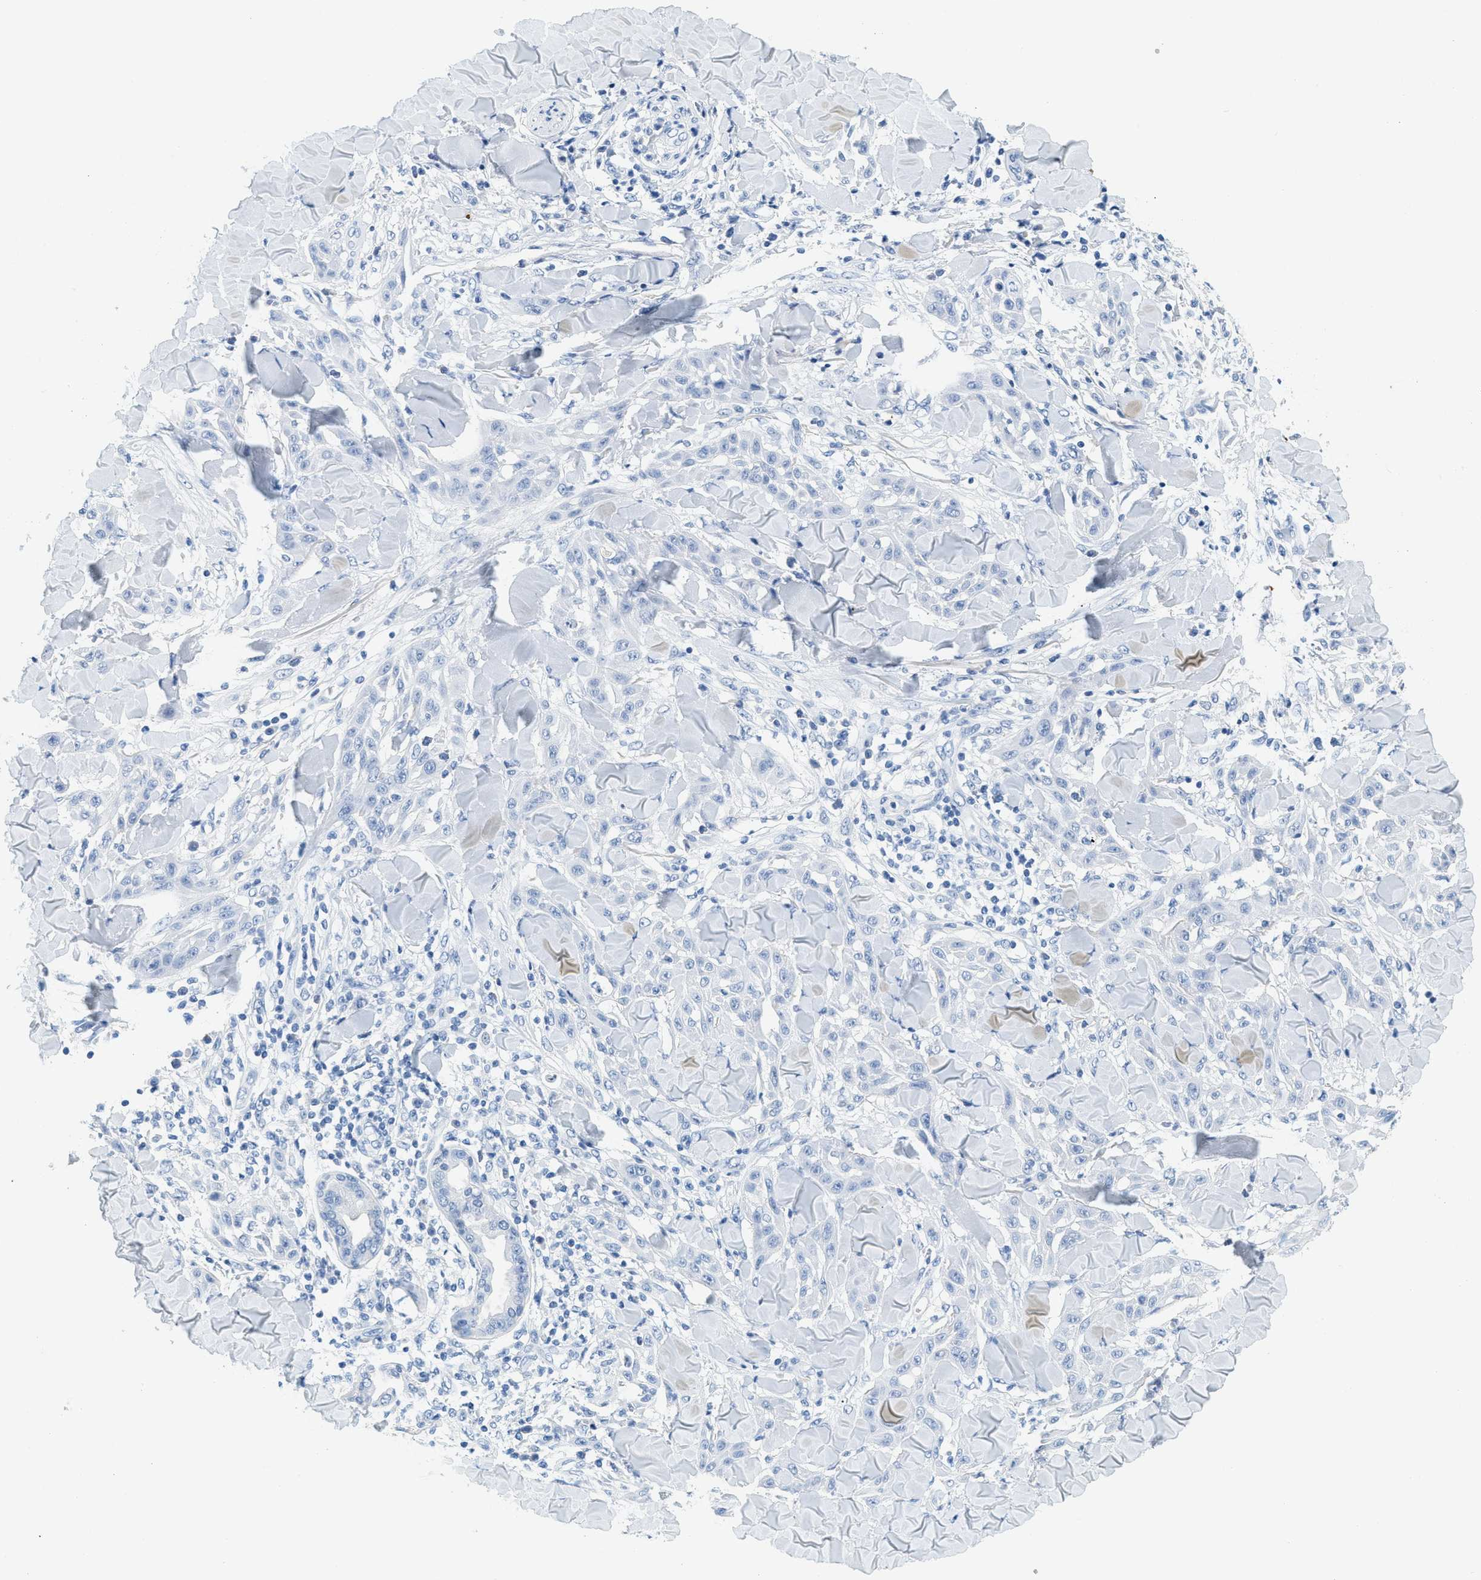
{"staining": {"intensity": "negative", "quantity": "none", "location": "none"}, "tissue": "skin cancer", "cell_type": "Tumor cells", "image_type": "cancer", "snomed": [{"axis": "morphology", "description": "Squamous cell carcinoma, NOS"}, {"axis": "topography", "description": "Skin"}], "caption": "An image of skin cancer (squamous cell carcinoma) stained for a protein exhibits no brown staining in tumor cells. (DAB immunohistochemistry visualized using brightfield microscopy, high magnification).", "gene": "LCN2", "patient": {"sex": "male", "age": 24}}